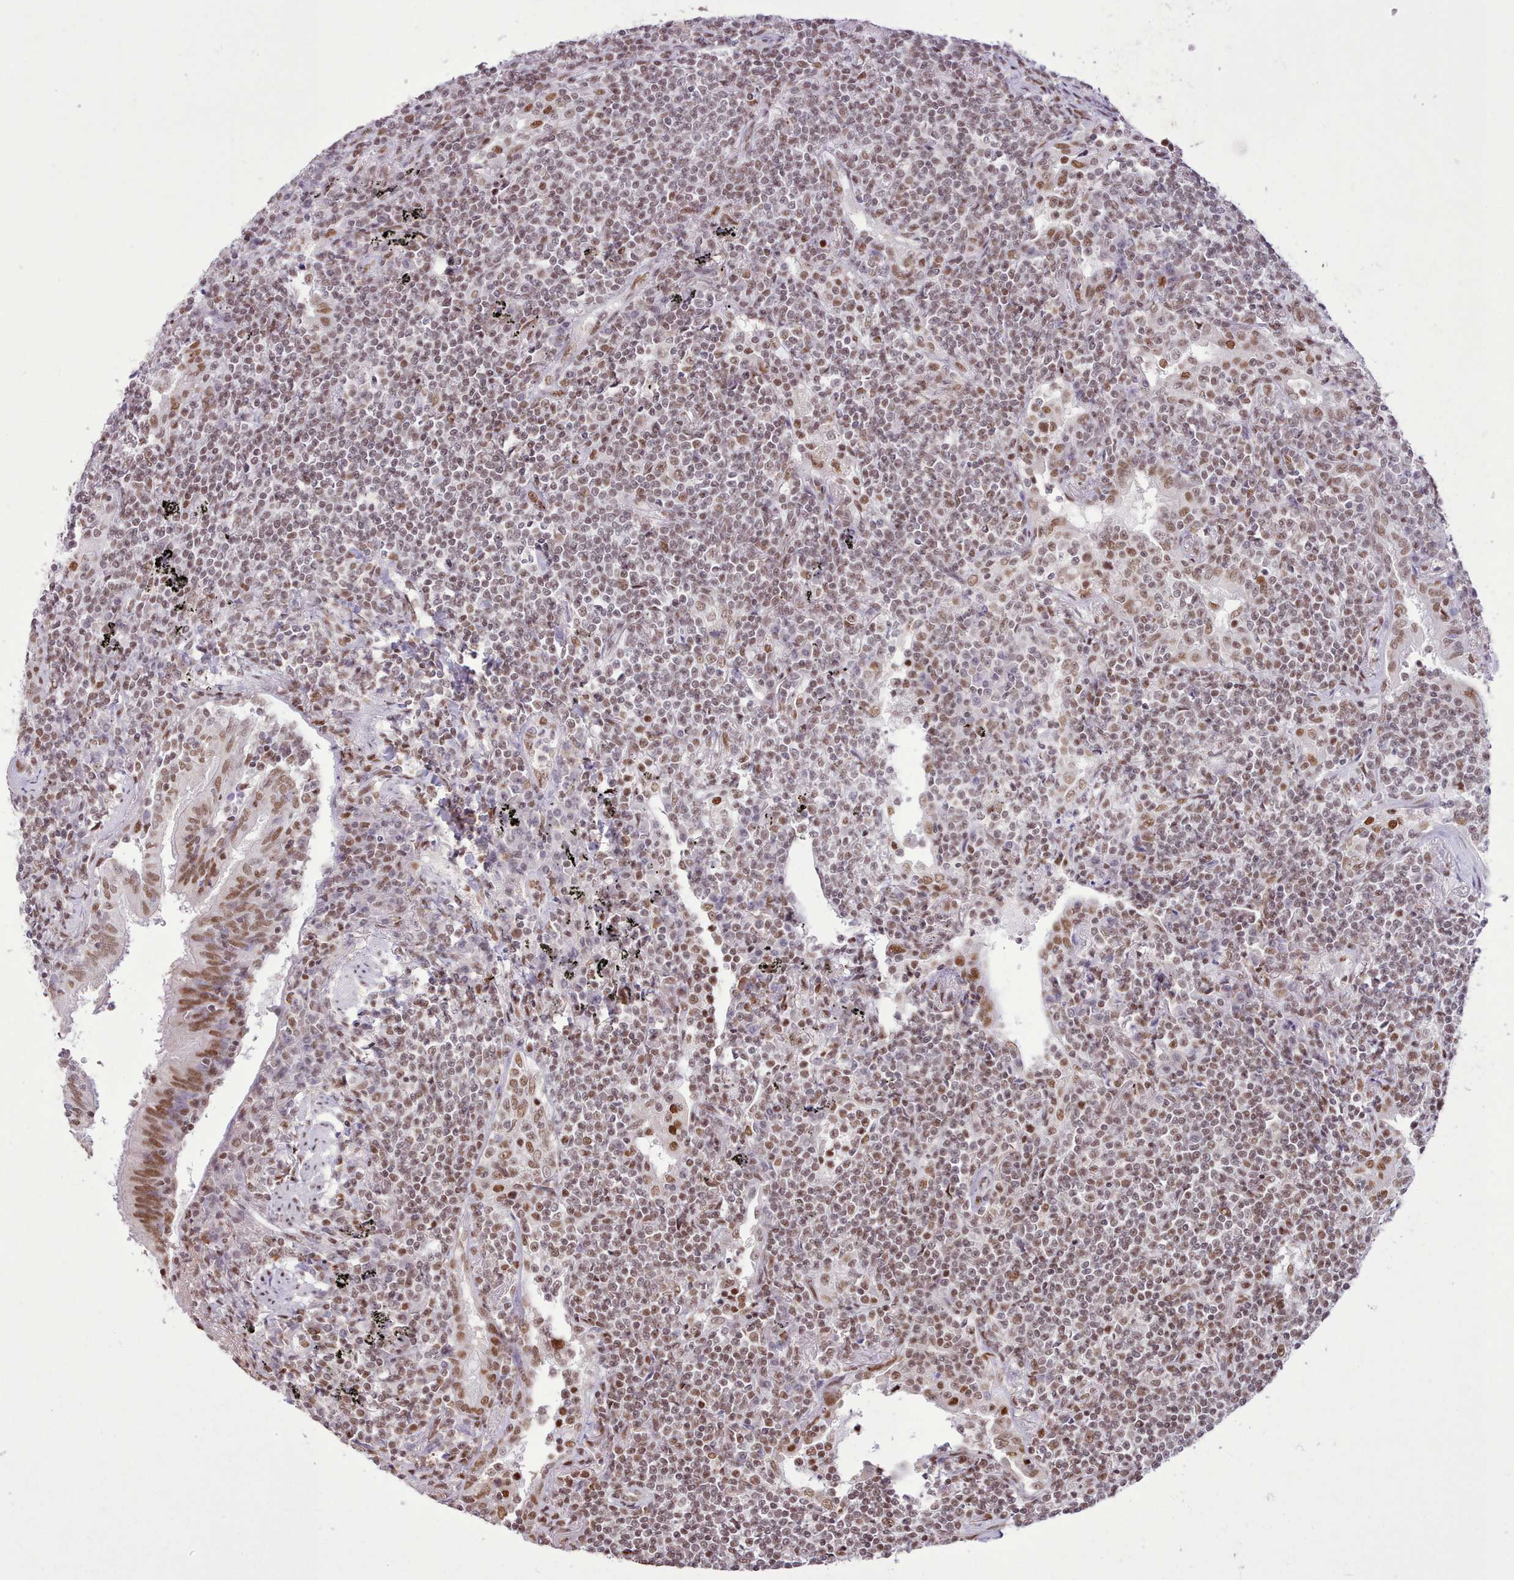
{"staining": {"intensity": "moderate", "quantity": ">75%", "location": "nuclear"}, "tissue": "lymphoma", "cell_type": "Tumor cells", "image_type": "cancer", "snomed": [{"axis": "morphology", "description": "Malignant lymphoma, non-Hodgkin's type, Low grade"}, {"axis": "topography", "description": "Lung"}], "caption": "Low-grade malignant lymphoma, non-Hodgkin's type was stained to show a protein in brown. There is medium levels of moderate nuclear expression in approximately >75% of tumor cells.", "gene": "TAF15", "patient": {"sex": "female", "age": 71}}